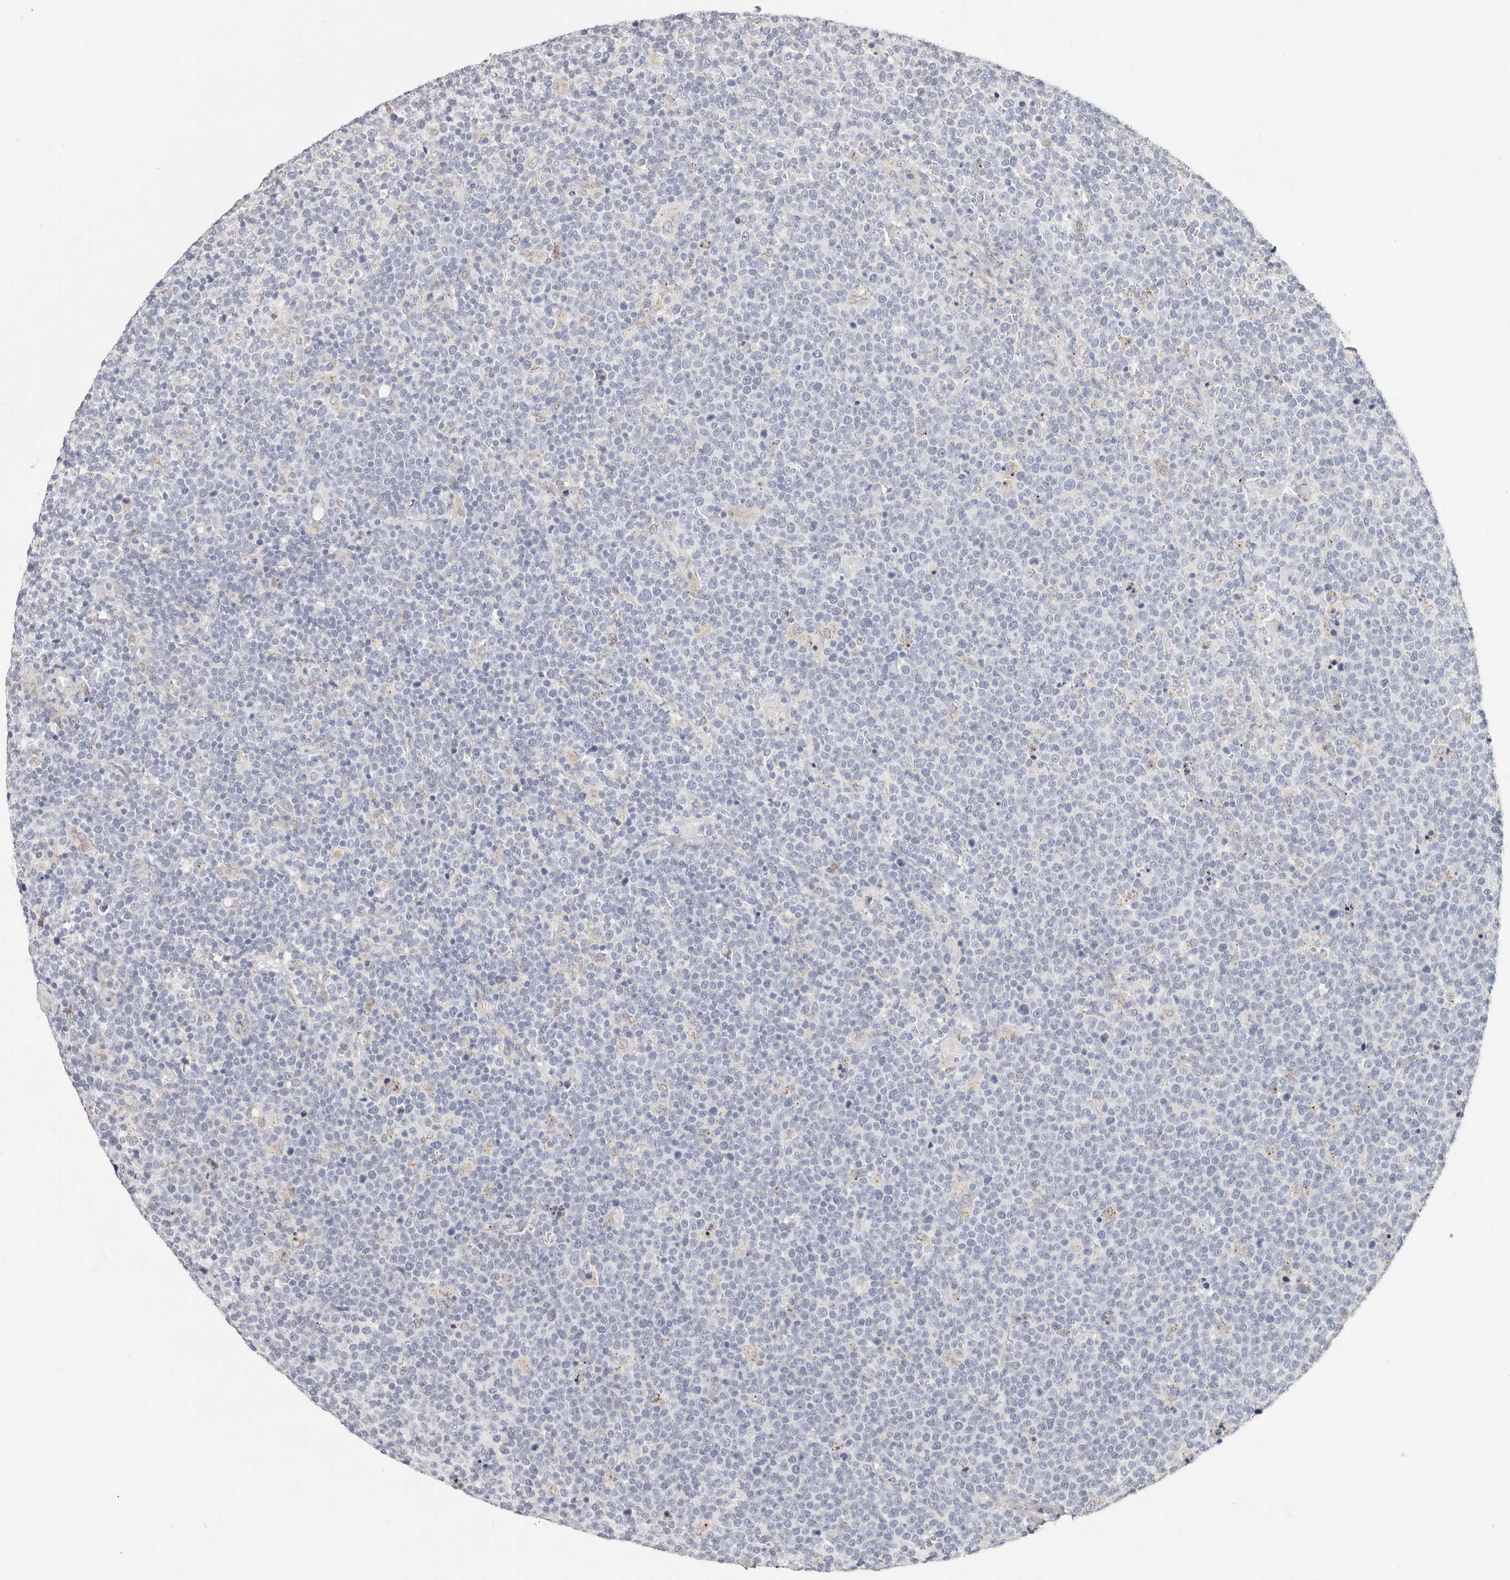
{"staining": {"intensity": "negative", "quantity": "none", "location": "none"}, "tissue": "lymphoma", "cell_type": "Tumor cells", "image_type": "cancer", "snomed": [{"axis": "morphology", "description": "Malignant lymphoma, non-Hodgkin's type, High grade"}, {"axis": "topography", "description": "Lymph node"}], "caption": "A photomicrograph of lymphoma stained for a protein exhibits no brown staining in tumor cells. (DAB immunohistochemistry, high magnification).", "gene": "ZRANB1", "patient": {"sex": "male", "age": 61}}